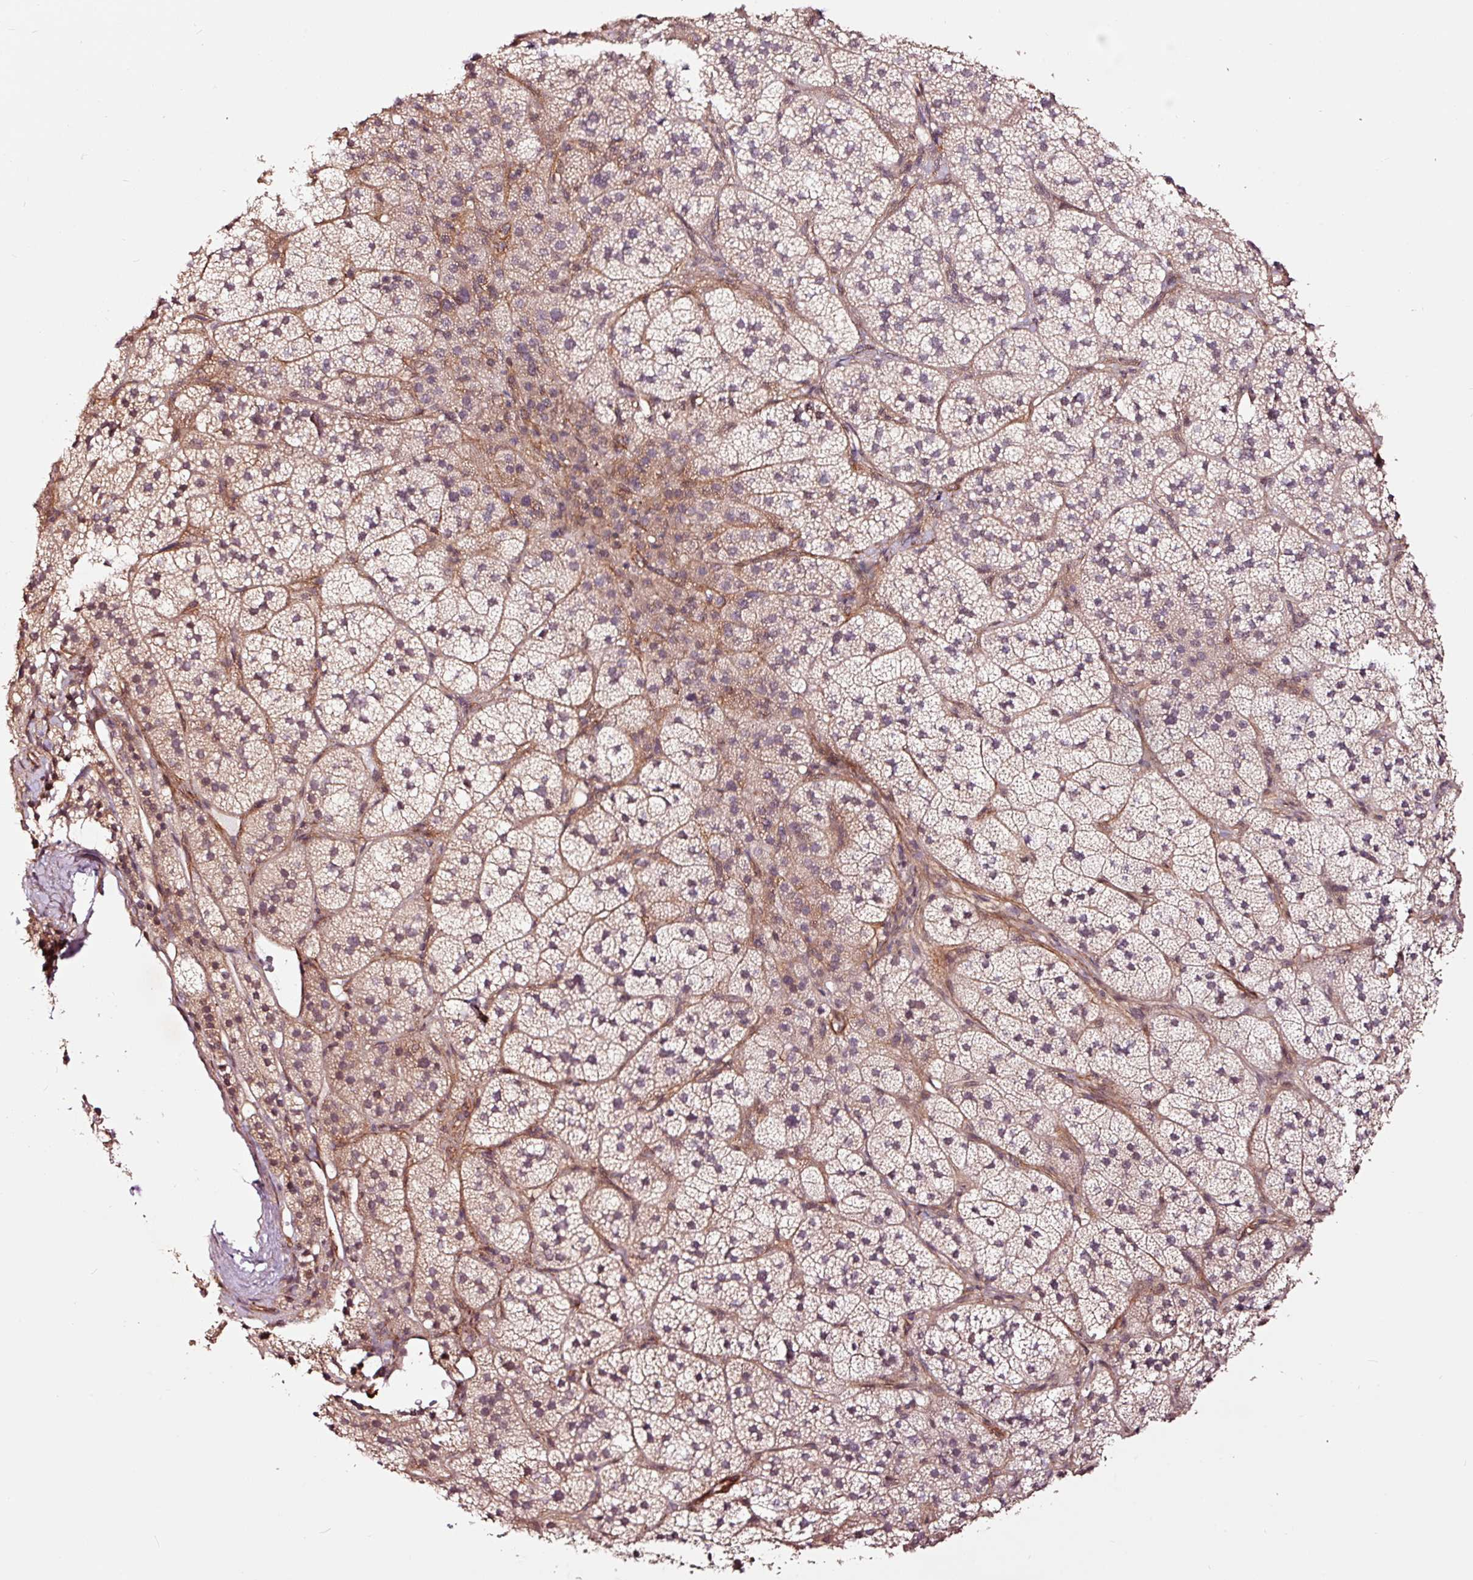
{"staining": {"intensity": "moderate", "quantity": "25%-75%", "location": "cytoplasmic/membranous,nuclear"}, "tissue": "adrenal gland", "cell_type": "Glandular cells", "image_type": "normal", "snomed": [{"axis": "morphology", "description": "Normal tissue, NOS"}, {"axis": "topography", "description": "Adrenal gland"}], "caption": "Immunohistochemistry (IHC) of unremarkable adrenal gland reveals medium levels of moderate cytoplasmic/membranous,nuclear staining in about 25%-75% of glandular cells. Immunohistochemistry (IHC) stains the protein of interest in brown and the nuclei are stained blue.", "gene": "TPM1", "patient": {"sex": "female", "age": 58}}